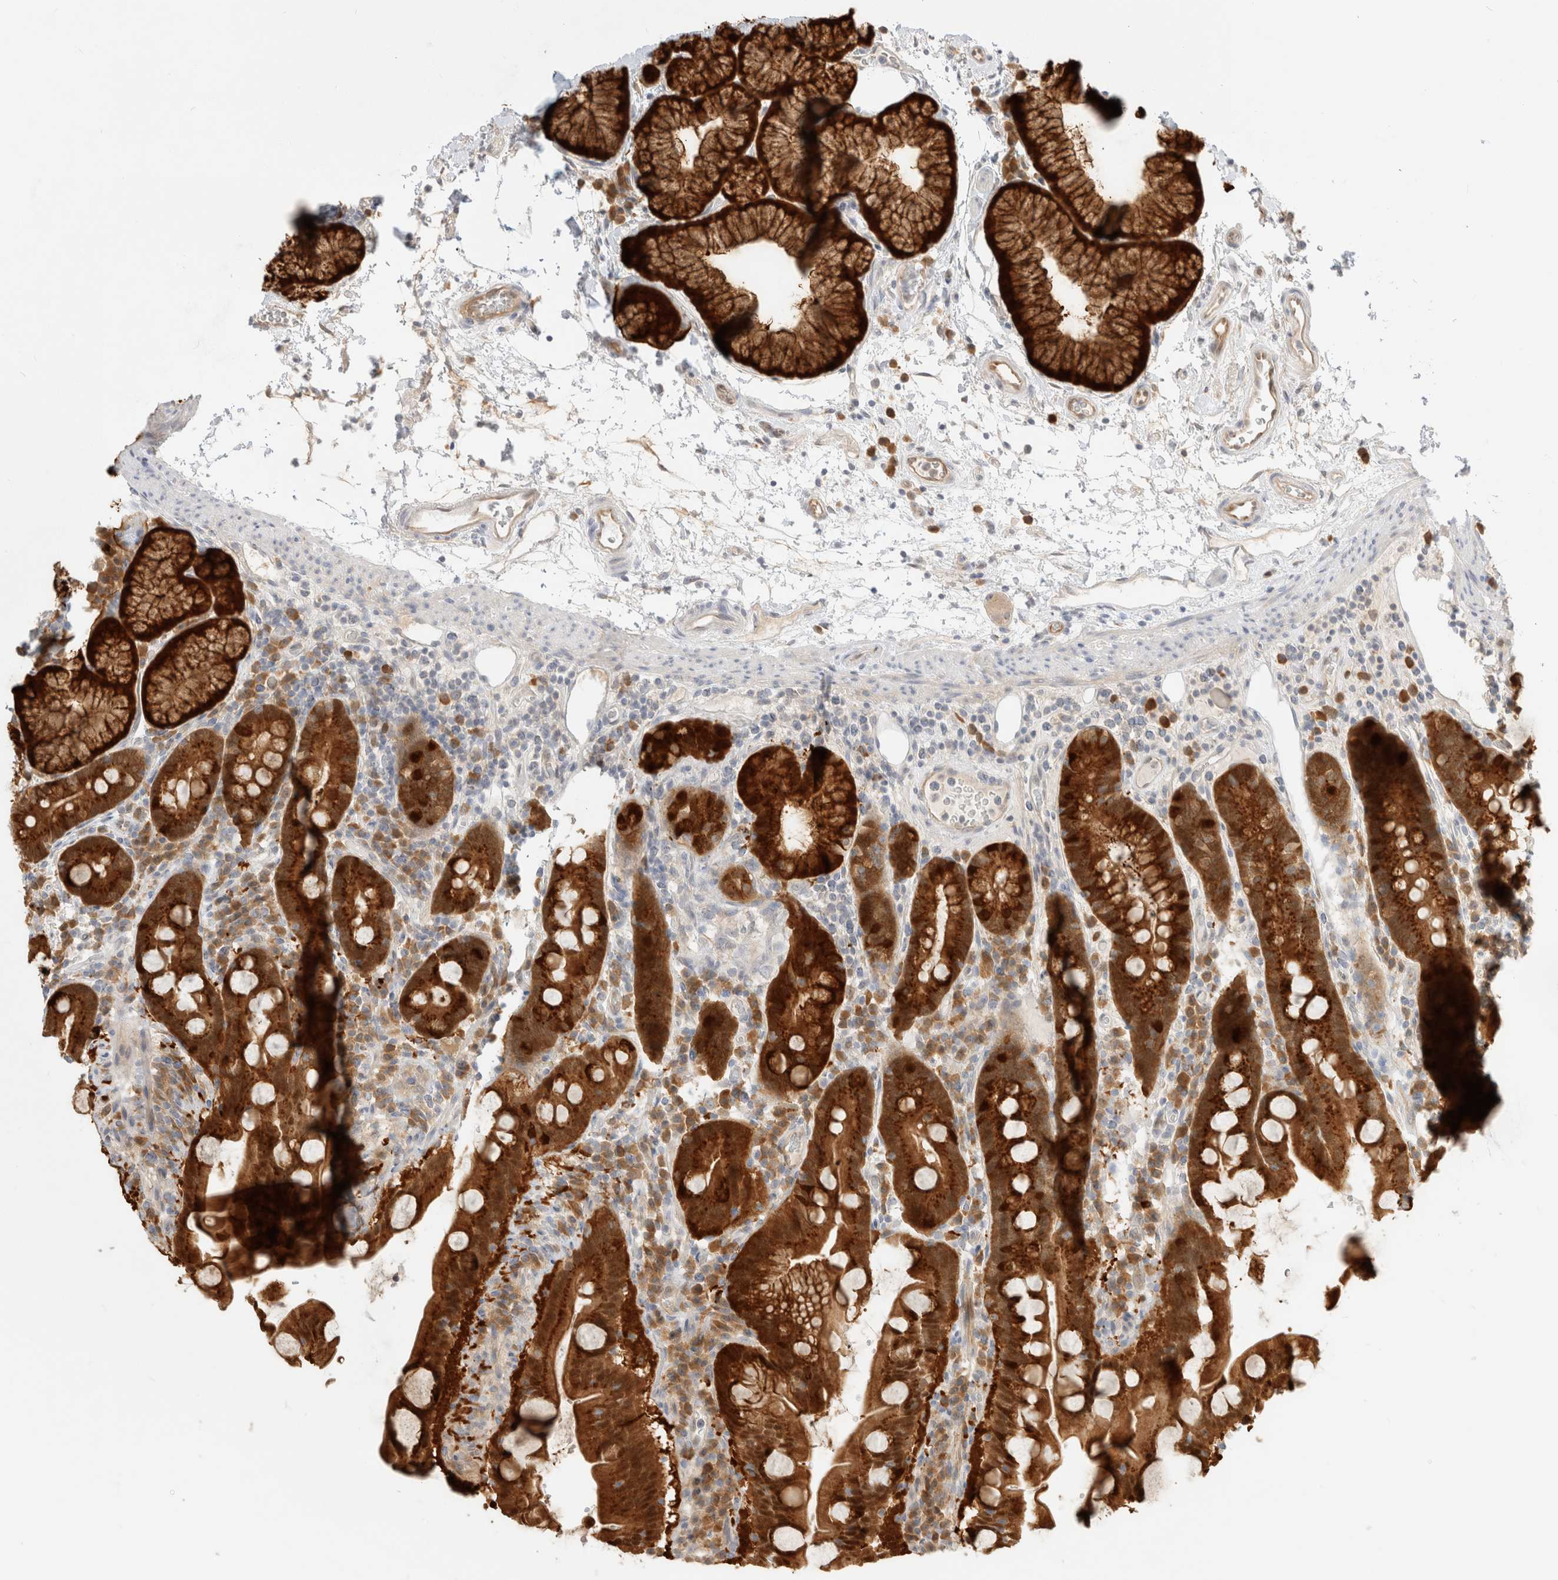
{"staining": {"intensity": "strong", "quantity": ">75%", "location": "cytoplasmic/membranous"}, "tissue": "duodenum", "cell_type": "Glandular cells", "image_type": "normal", "snomed": [{"axis": "morphology", "description": "Normal tissue, NOS"}, {"axis": "topography", "description": "Duodenum"}], "caption": "A brown stain highlights strong cytoplasmic/membranous expression of a protein in glandular cells of benign human duodenum.", "gene": "EFCAB13", "patient": {"sex": "male", "age": 54}}